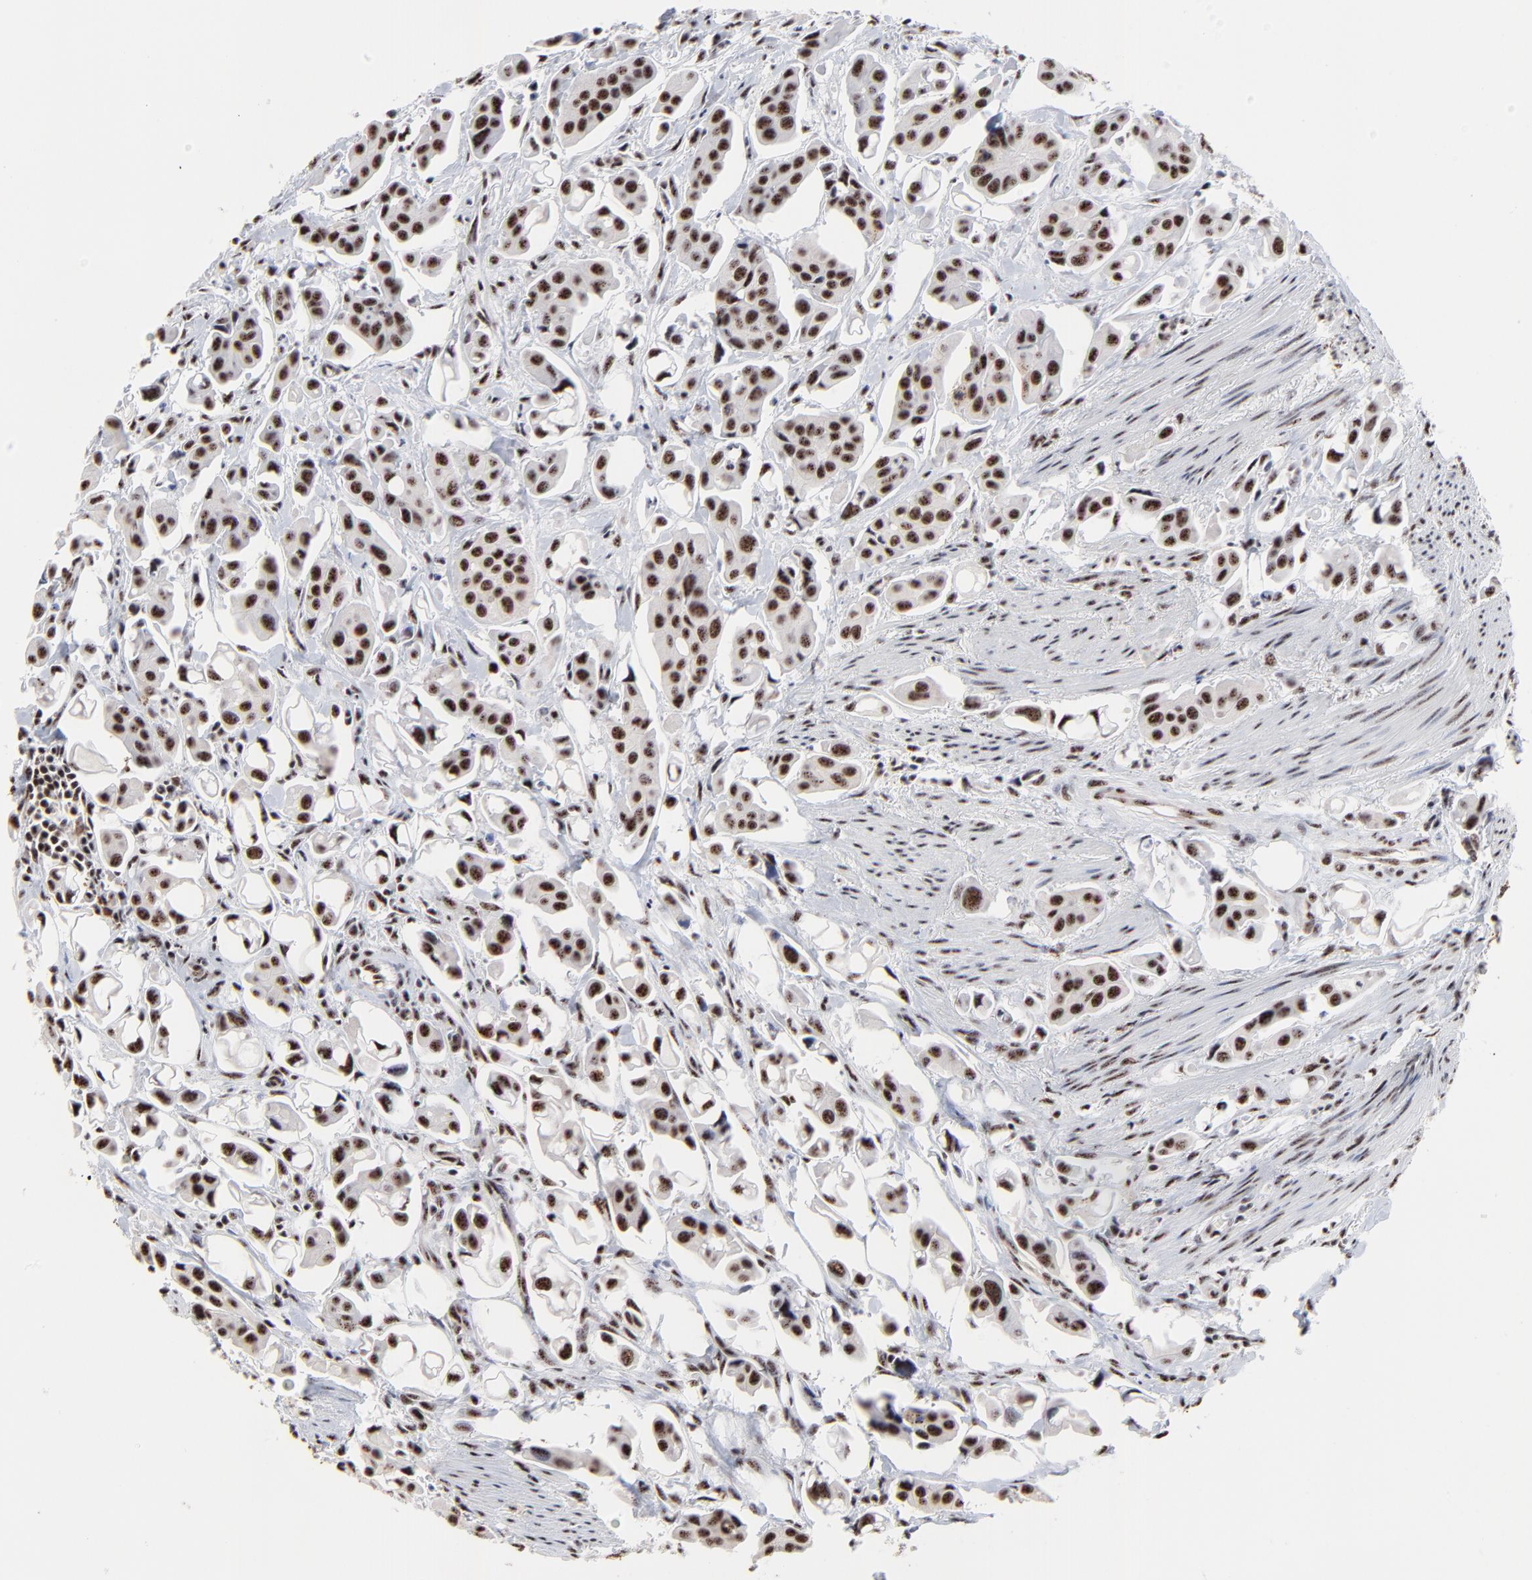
{"staining": {"intensity": "moderate", "quantity": ">75%", "location": "nuclear"}, "tissue": "urothelial cancer", "cell_type": "Tumor cells", "image_type": "cancer", "snomed": [{"axis": "morphology", "description": "Urothelial carcinoma, High grade"}, {"axis": "topography", "description": "Urinary bladder"}], "caption": "Immunohistochemistry photomicrograph of neoplastic tissue: high-grade urothelial carcinoma stained using IHC shows medium levels of moderate protein expression localized specifically in the nuclear of tumor cells, appearing as a nuclear brown color.", "gene": "MBD4", "patient": {"sex": "male", "age": 66}}